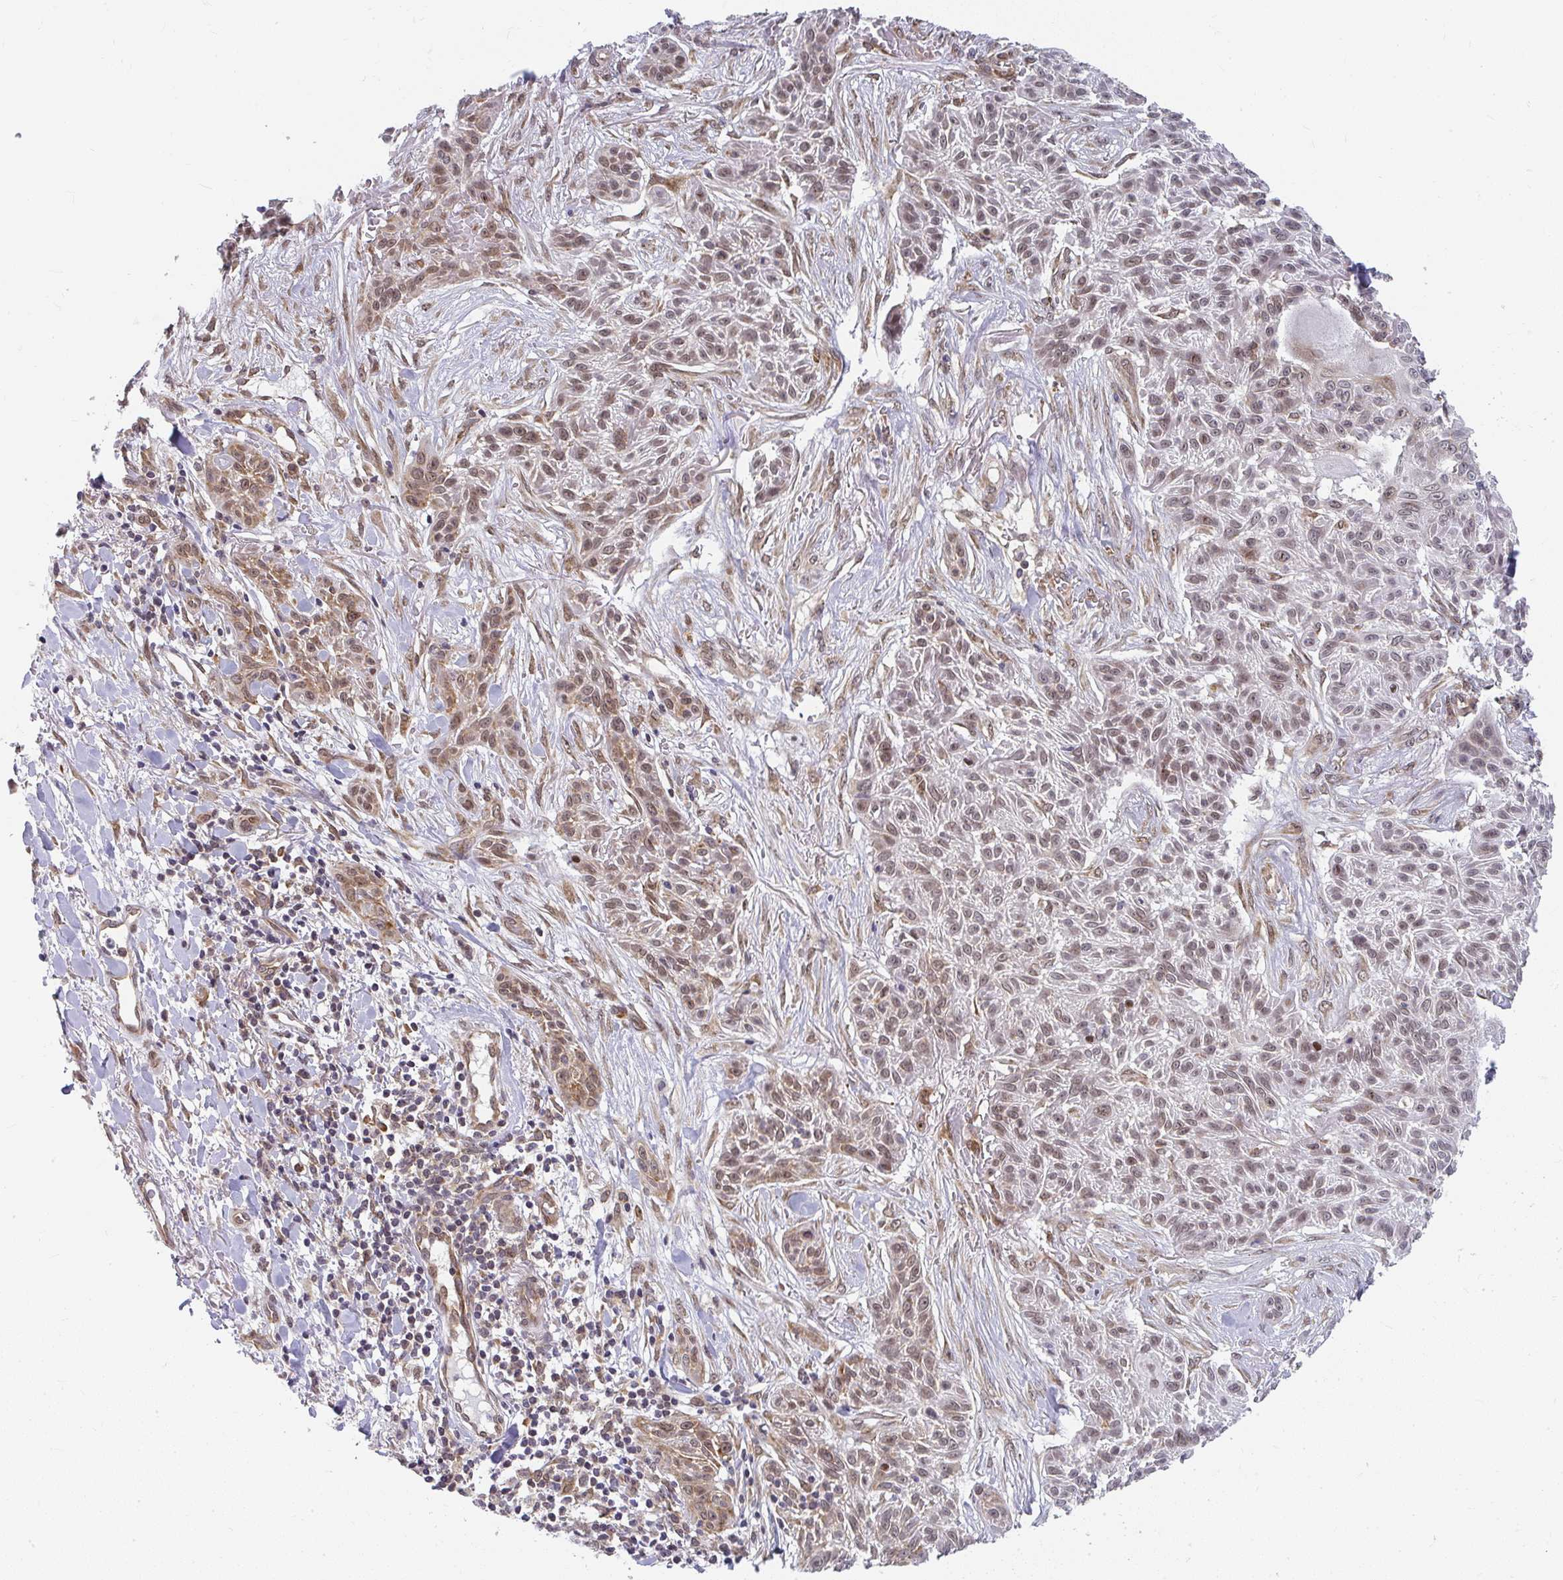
{"staining": {"intensity": "moderate", "quantity": "25%-75%", "location": "nuclear"}, "tissue": "skin cancer", "cell_type": "Tumor cells", "image_type": "cancer", "snomed": [{"axis": "morphology", "description": "Squamous cell carcinoma, NOS"}, {"axis": "topography", "description": "Skin"}], "caption": "Immunohistochemistry (DAB) staining of skin cancer demonstrates moderate nuclear protein expression in approximately 25%-75% of tumor cells.", "gene": "SYNCRIP", "patient": {"sex": "male", "age": 86}}